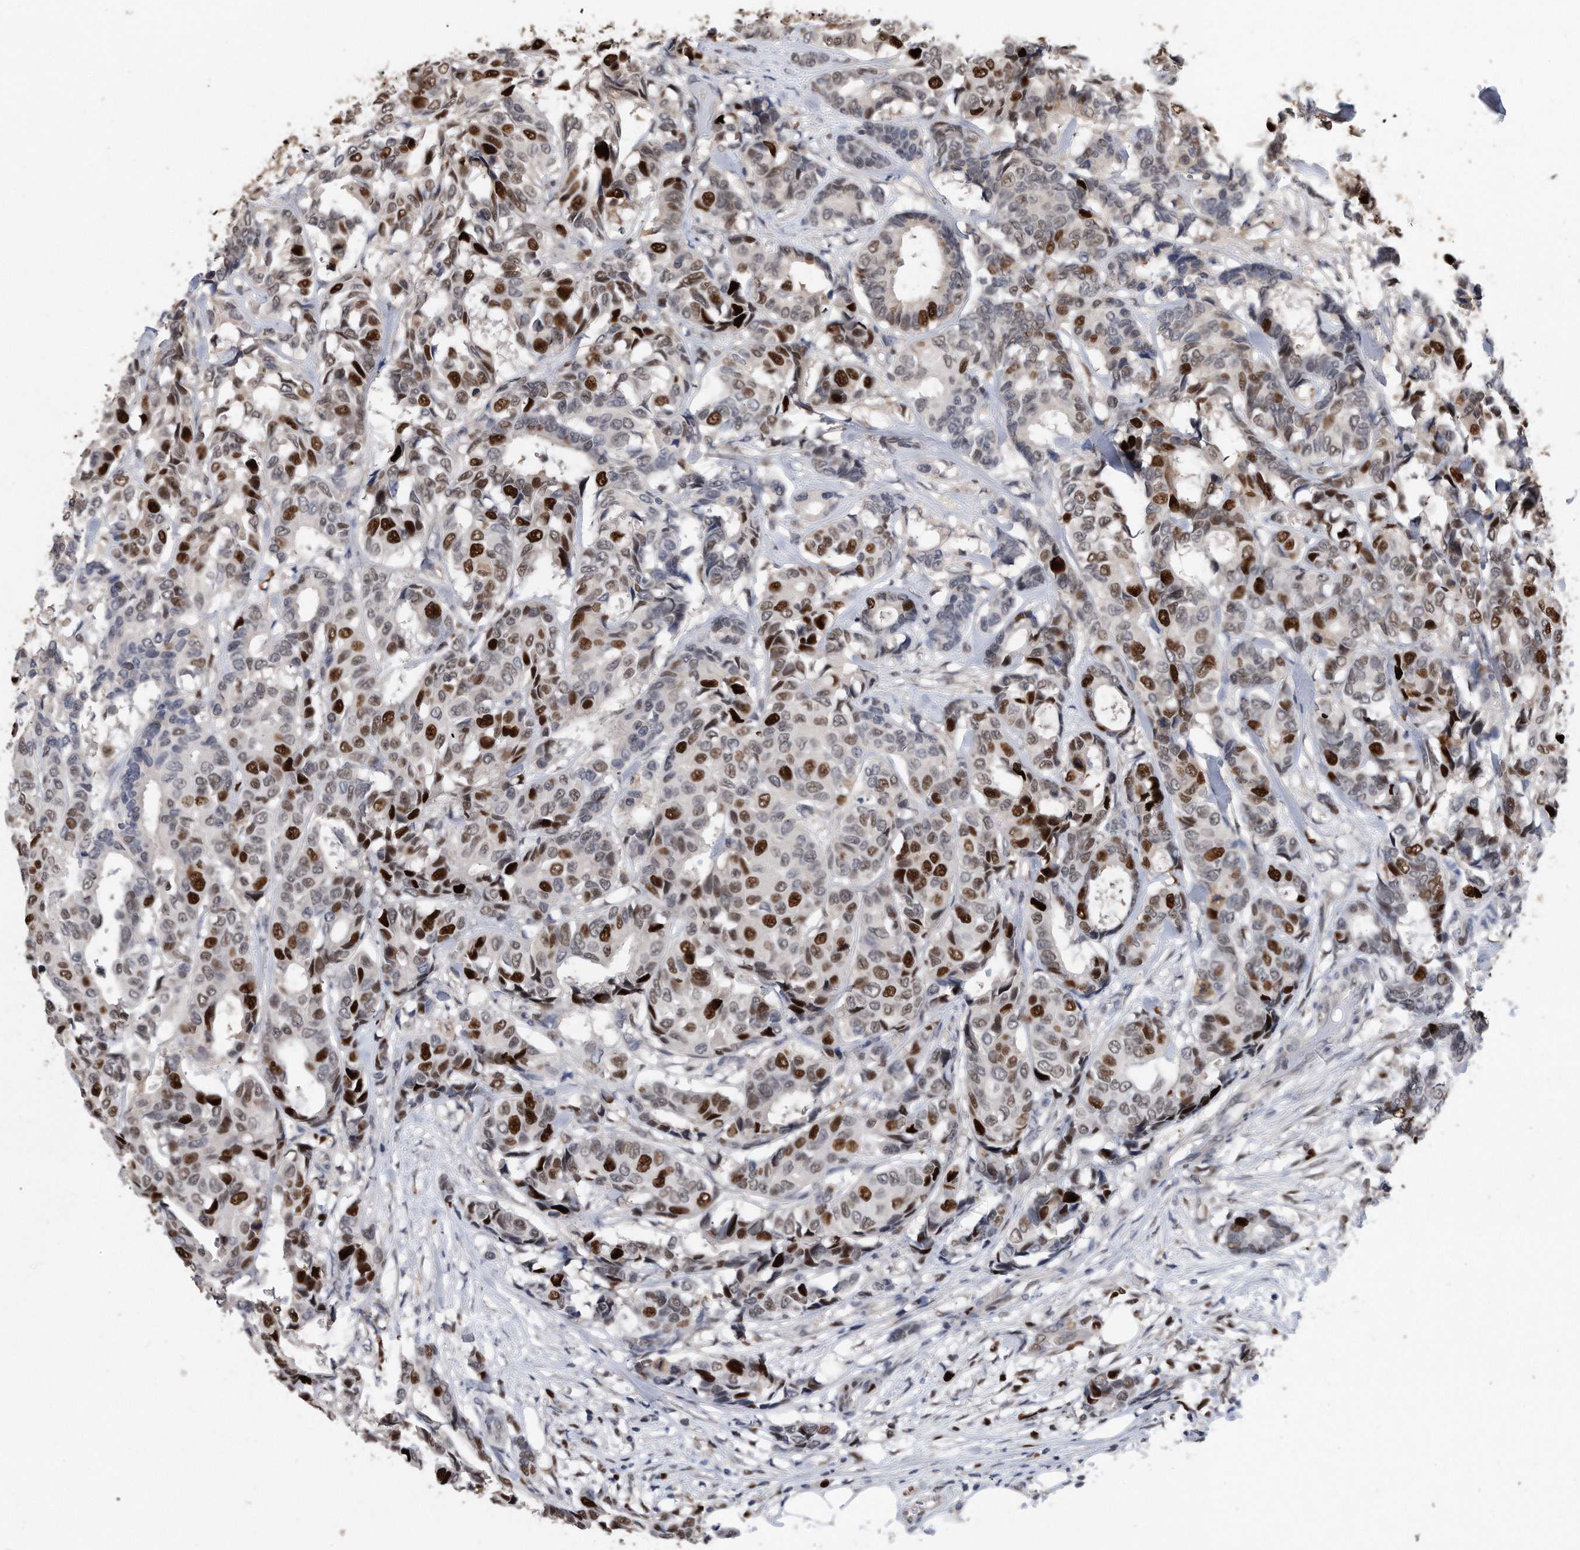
{"staining": {"intensity": "strong", "quantity": "25%-75%", "location": "nuclear"}, "tissue": "breast cancer", "cell_type": "Tumor cells", "image_type": "cancer", "snomed": [{"axis": "morphology", "description": "Duct carcinoma"}, {"axis": "topography", "description": "Breast"}], "caption": "Intraductal carcinoma (breast) stained with IHC exhibits strong nuclear staining in approximately 25%-75% of tumor cells.", "gene": "PCNA", "patient": {"sex": "female", "age": 87}}